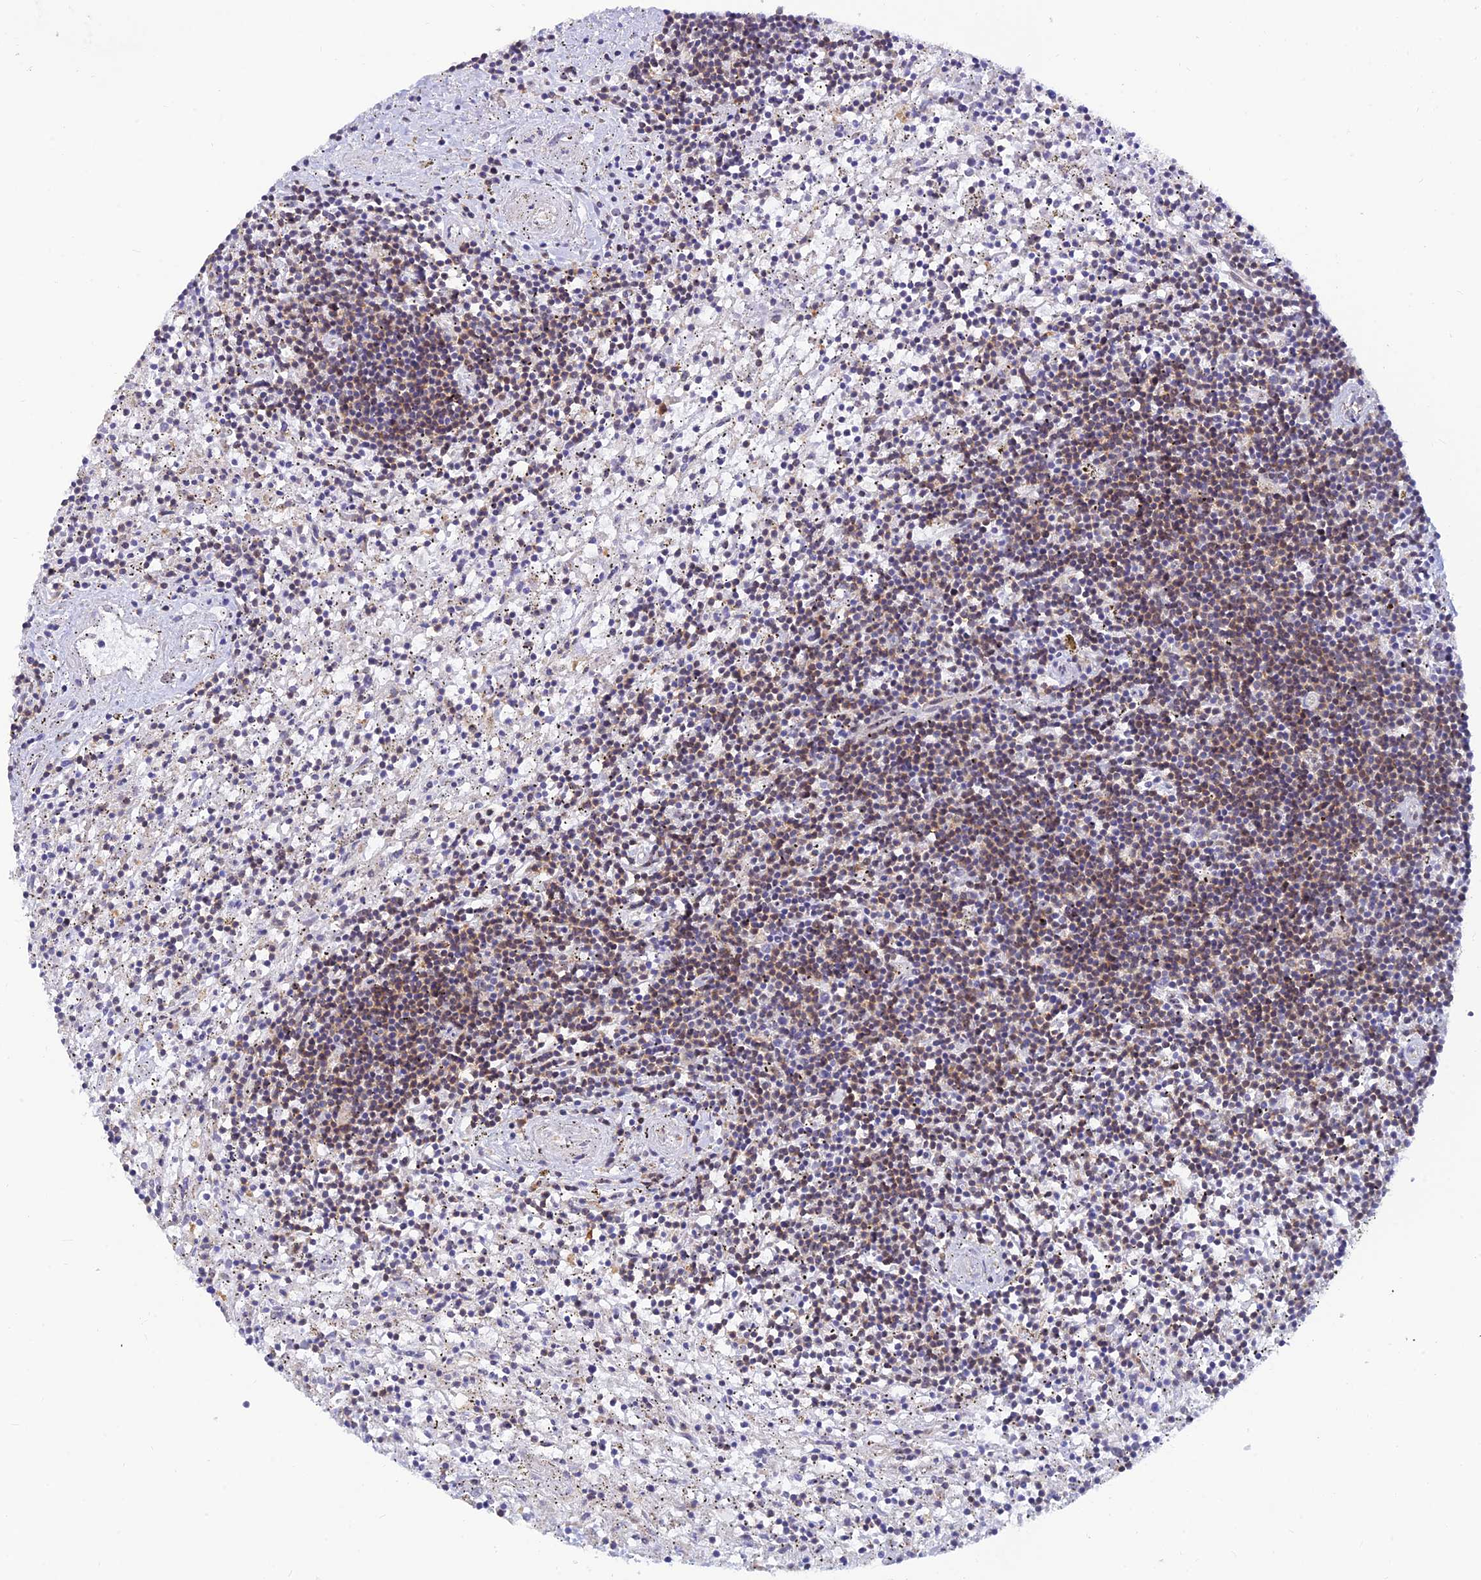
{"staining": {"intensity": "weak", "quantity": "<25%", "location": "cytoplasmic/membranous"}, "tissue": "lymphoma", "cell_type": "Tumor cells", "image_type": "cancer", "snomed": [{"axis": "morphology", "description": "Malignant lymphoma, non-Hodgkin's type, Low grade"}, {"axis": "topography", "description": "Spleen"}], "caption": "Immunohistochemical staining of human malignant lymphoma, non-Hodgkin's type (low-grade) demonstrates no significant expression in tumor cells. The staining was performed using DAB to visualize the protein expression in brown, while the nuclei were stained in blue with hematoxylin (Magnification: 20x).", "gene": "LYSMD2", "patient": {"sex": "male", "age": 76}}